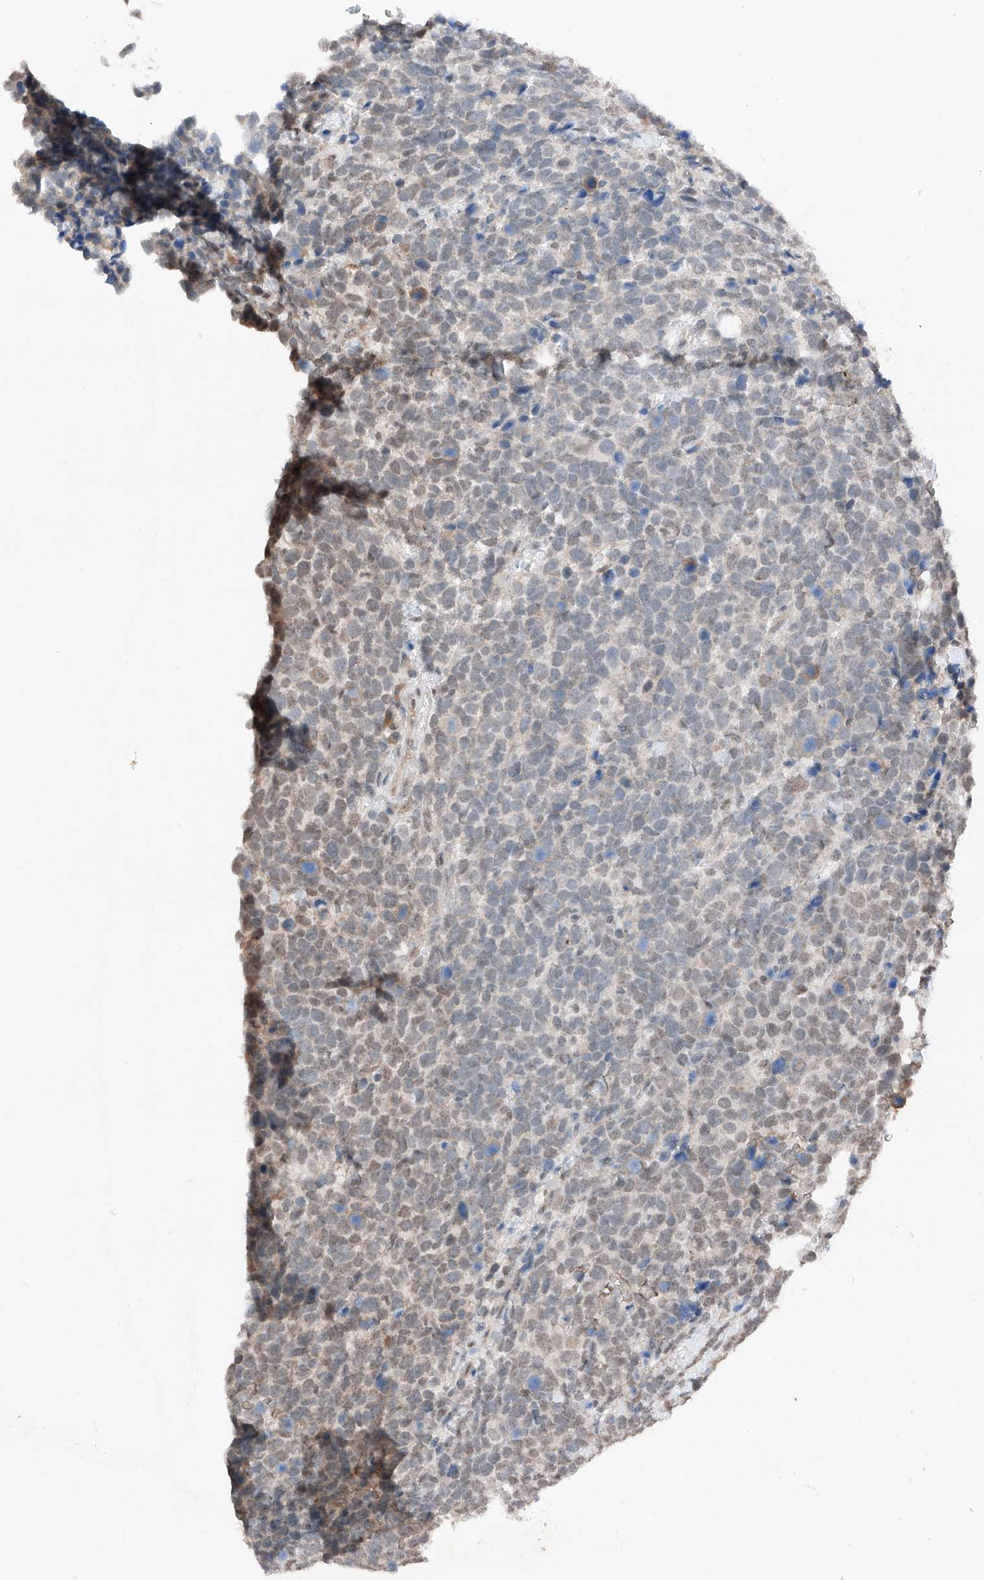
{"staining": {"intensity": "weak", "quantity": "25%-75%", "location": "nuclear"}, "tissue": "urothelial cancer", "cell_type": "Tumor cells", "image_type": "cancer", "snomed": [{"axis": "morphology", "description": "Urothelial carcinoma, High grade"}, {"axis": "topography", "description": "Urinary bladder"}], "caption": "DAB immunohistochemical staining of human urothelial cancer displays weak nuclear protein positivity in about 25%-75% of tumor cells.", "gene": "TBX4", "patient": {"sex": "female", "age": 82}}